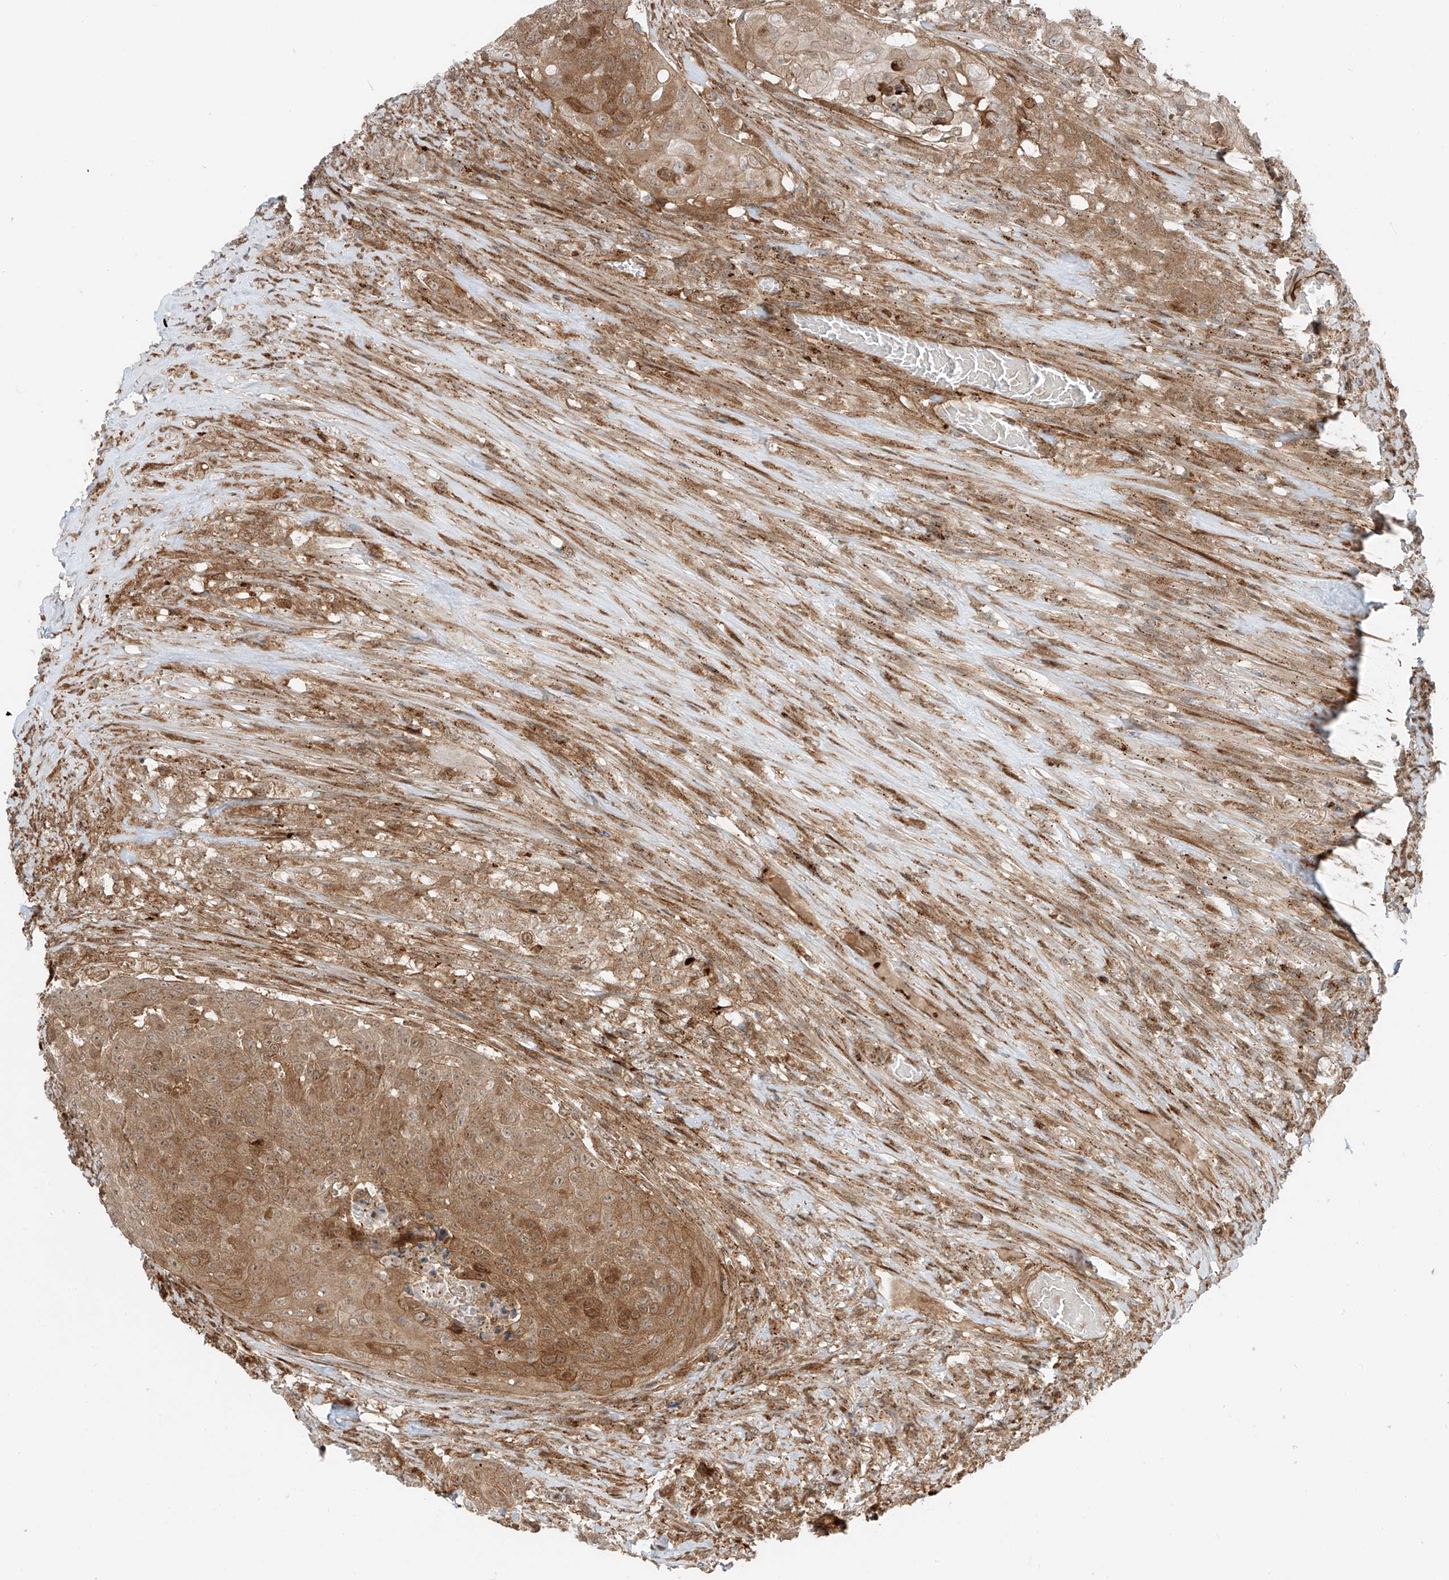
{"staining": {"intensity": "moderate", "quantity": ">75%", "location": "cytoplasmic/membranous,nuclear"}, "tissue": "urothelial cancer", "cell_type": "Tumor cells", "image_type": "cancer", "snomed": [{"axis": "morphology", "description": "Urothelial carcinoma, High grade"}, {"axis": "topography", "description": "Urinary bladder"}], "caption": "Human urothelial cancer stained with a brown dye reveals moderate cytoplasmic/membranous and nuclear positive positivity in approximately >75% of tumor cells.", "gene": "USP48", "patient": {"sex": "female", "age": 63}}